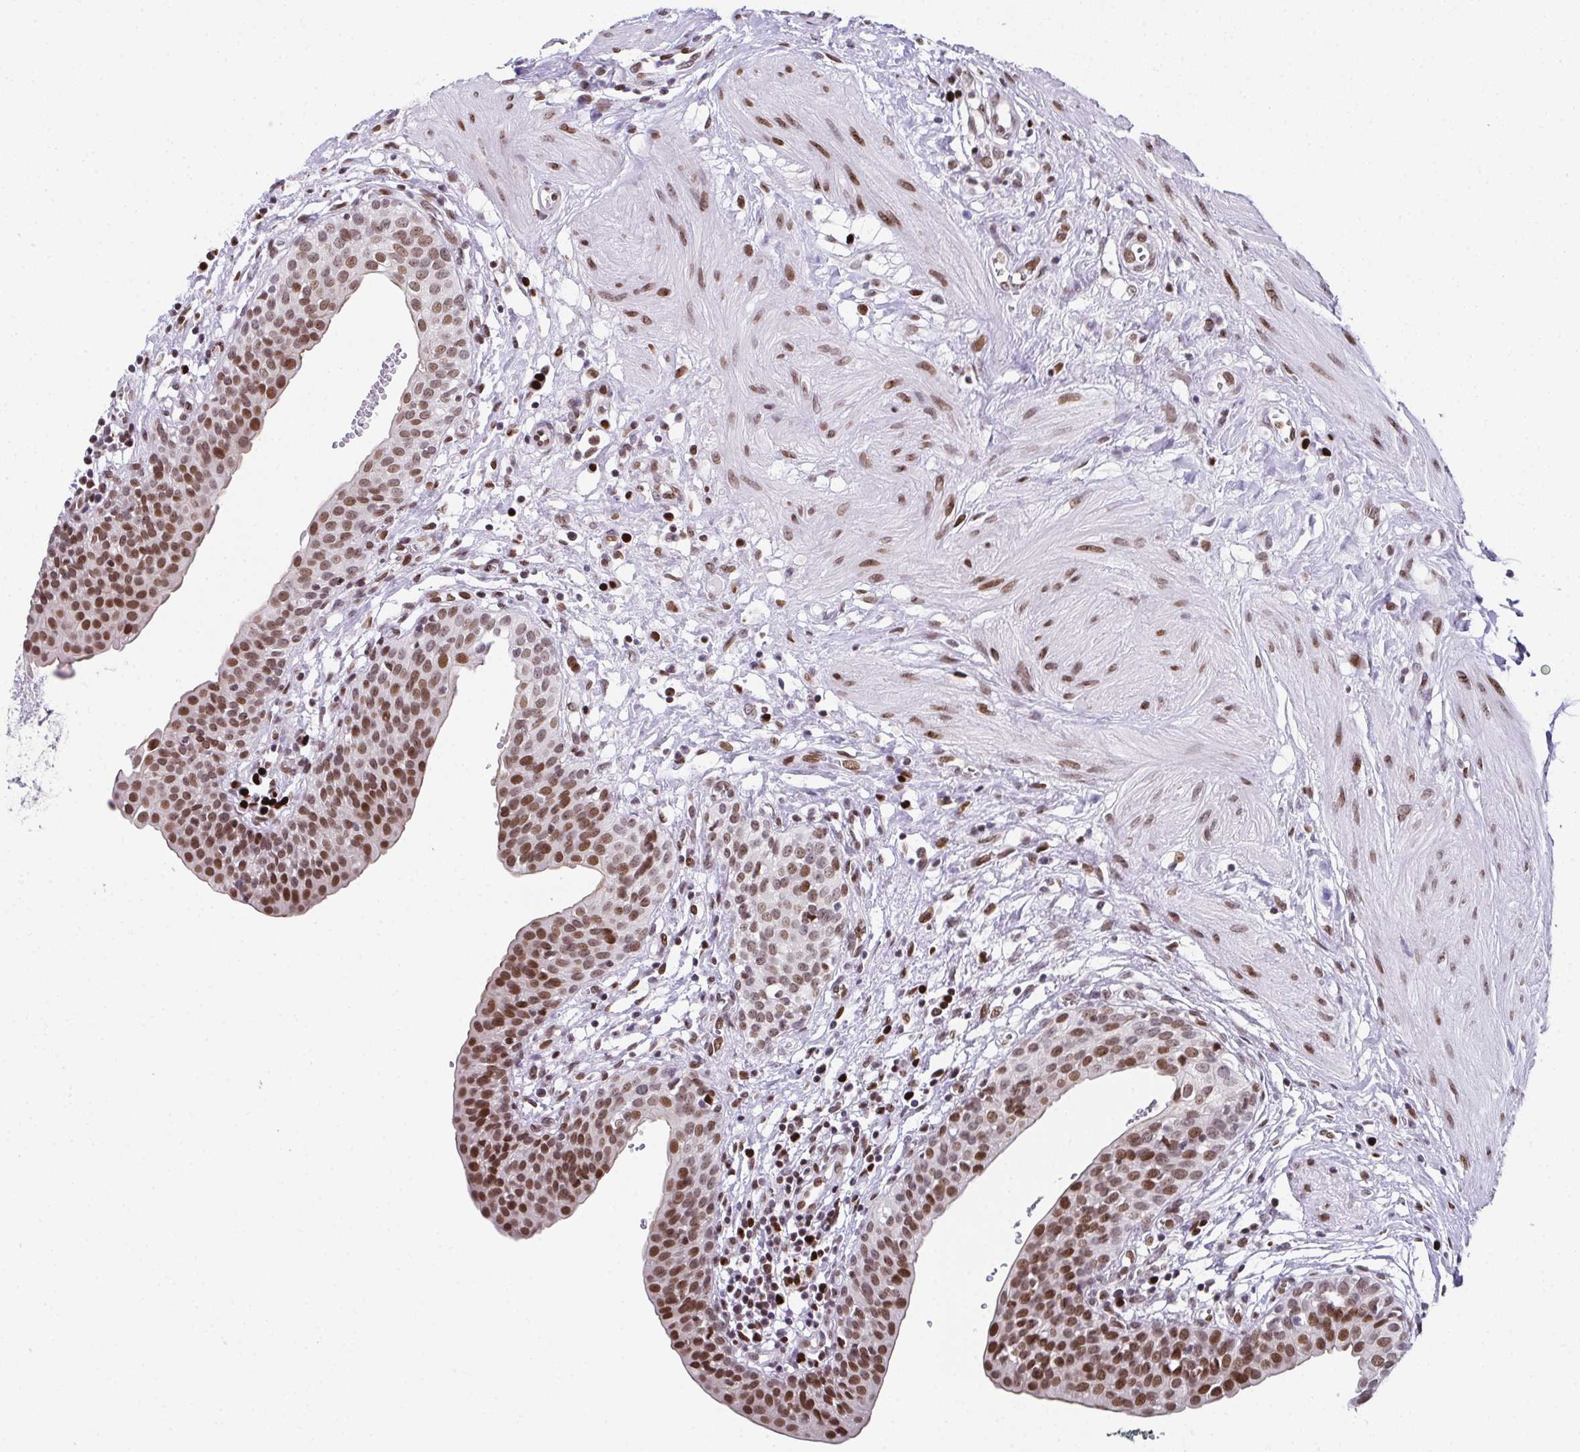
{"staining": {"intensity": "moderate", "quantity": ">75%", "location": "nuclear"}, "tissue": "urinary bladder", "cell_type": "Urothelial cells", "image_type": "normal", "snomed": [{"axis": "morphology", "description": "Normal tissue, NOS"}, {"axis": "topography", "description": "Urinary bladder"}], "caption": "Immunohistochemical staining of normal urinary bladder reveals moderate nuclear protein expression in approximately >75% of urothelial cells. (IHC, brightfield microscopy, high magnification).", "gene": "RB1", "patient": {"sex": "male", "age": 55}}